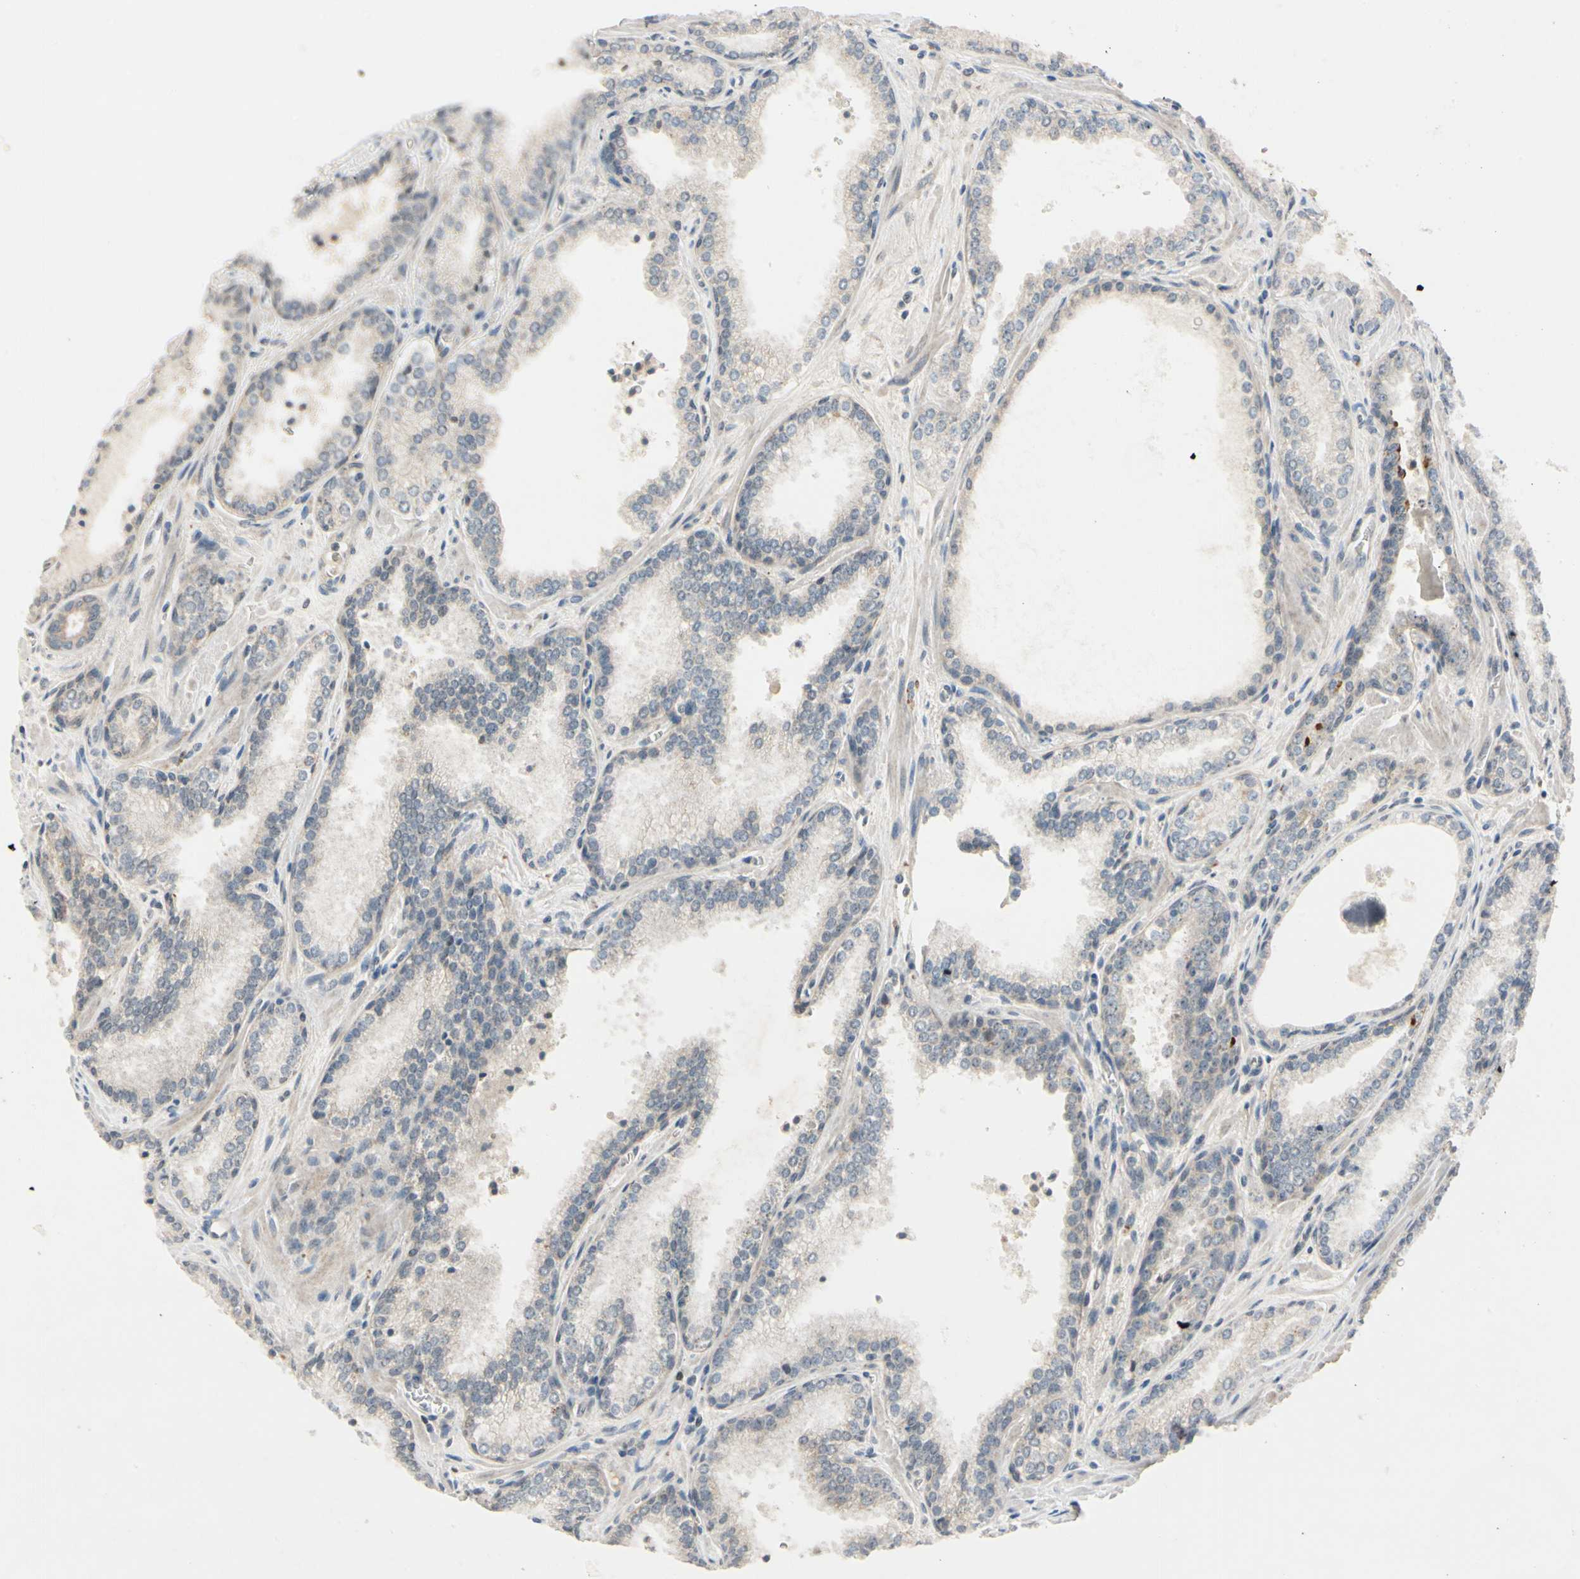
{"staining": {"intensity": "weak", "quantity": "<25%", "location": "cytoplasmic/membranous"}, "tissue": "prostate cancer", "cell_type": "Tumor cells", "image_type": "cancer", "snomed": [{"axis": "morphology", "description": "Adenocarcinoma, Low grade"}, {"axis": "topography", "description": "Prostate"}], "caption": "IHC of prostate low-grade adenocarcinoma shows no expression in tumor cells.", "gene": "RIOX2", "patient": {"sex": "male", "age": 60}}